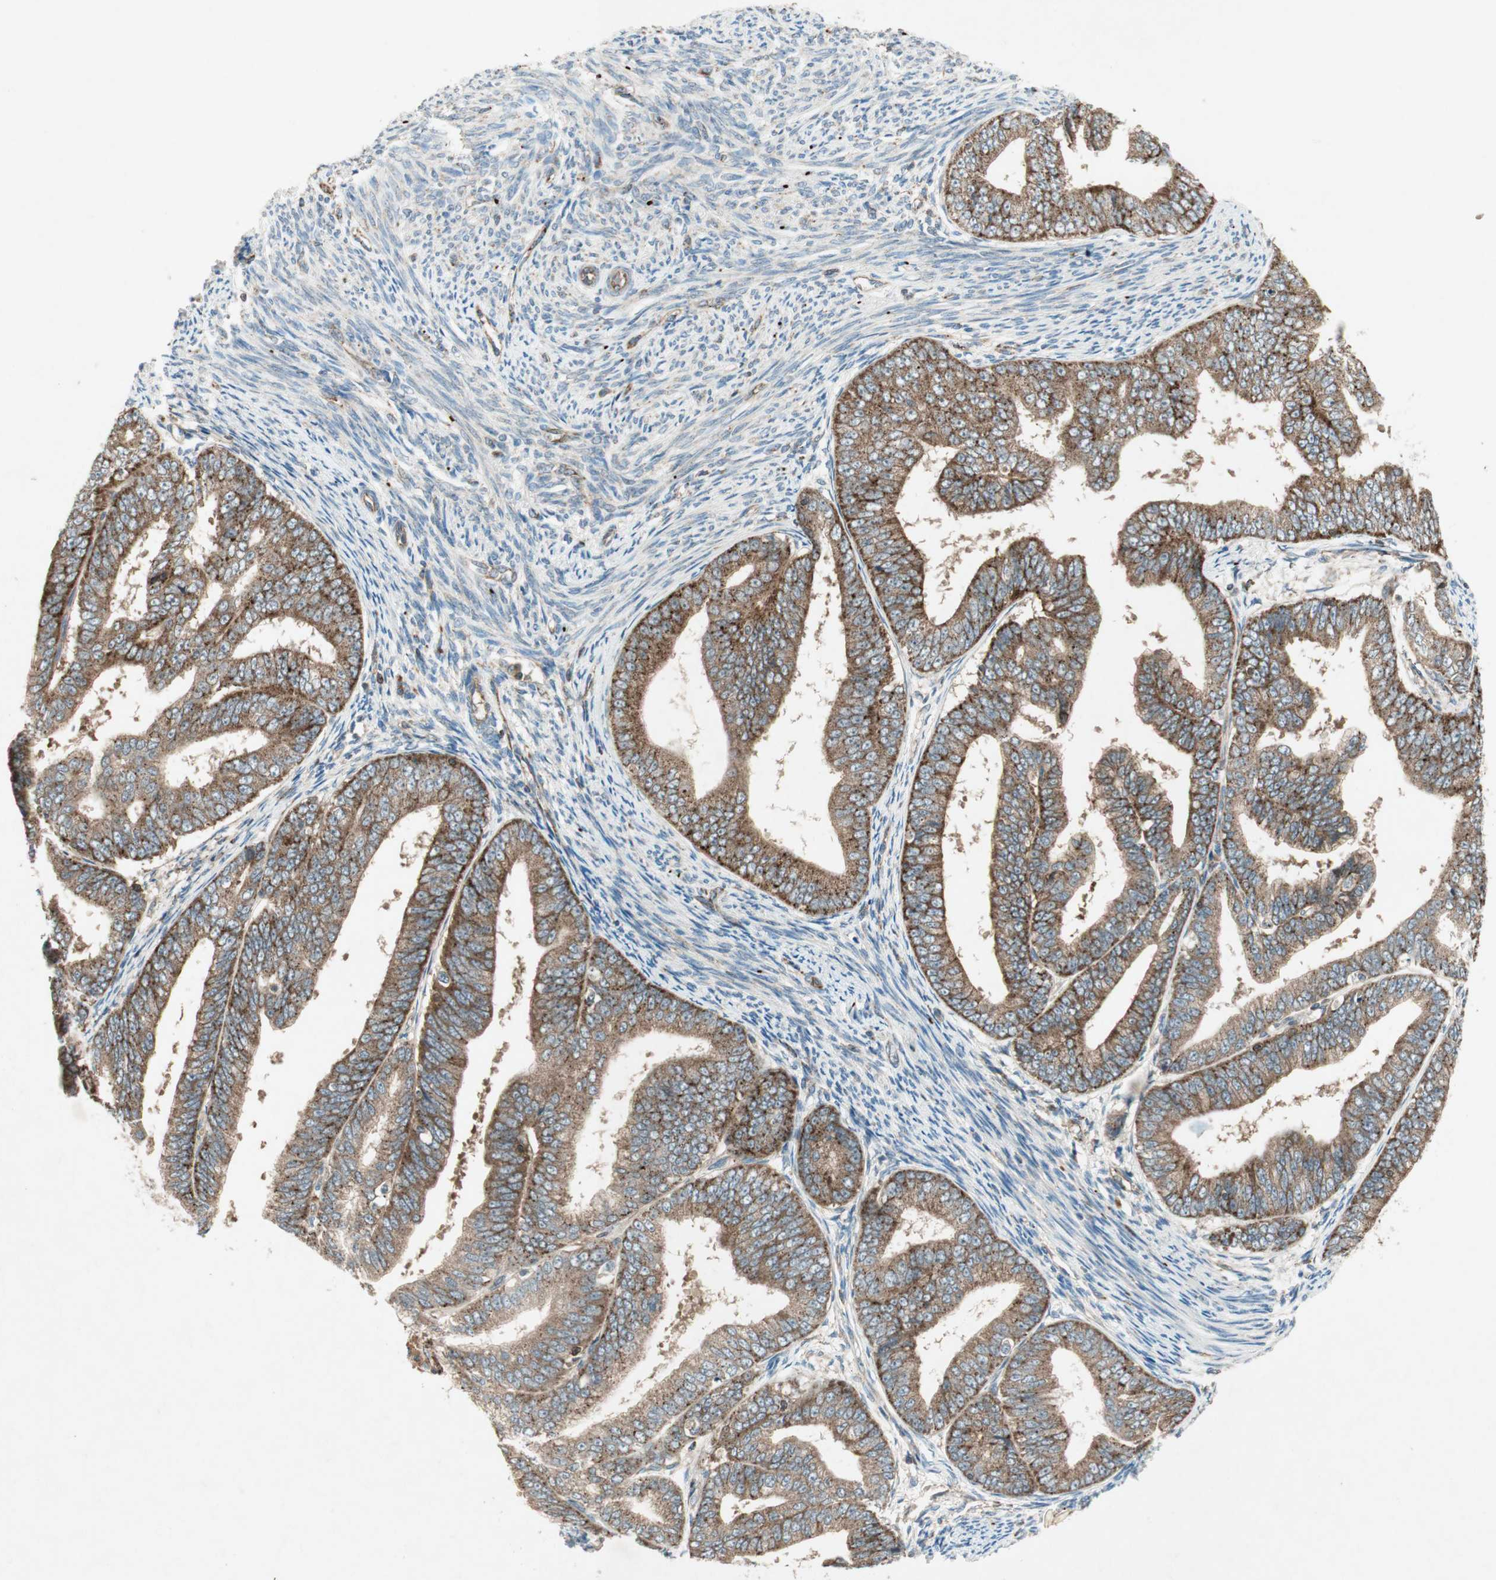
{"staining": {"intensity": "strong", "quantity": ">75%", "location": "cytoplasmic/membranous"}, "tissue": "endometrial cancer", "cell_type": "Tumor cells", "image_type": "cancer", "snomed": [{"axis": "morphology", "description": "Adenocarcinoma, NOS"}, {"axis": "topography", "description": "Endometrium"}], "caption": "Immunohistochemical staining of human adenocarcinoma (endometrial) shows strong cytoplasmic/membranous protein positivity in approximately >75% of tumor cells.", "gene": "CHADL", "patient": {"sex": "female", "age": 63}}